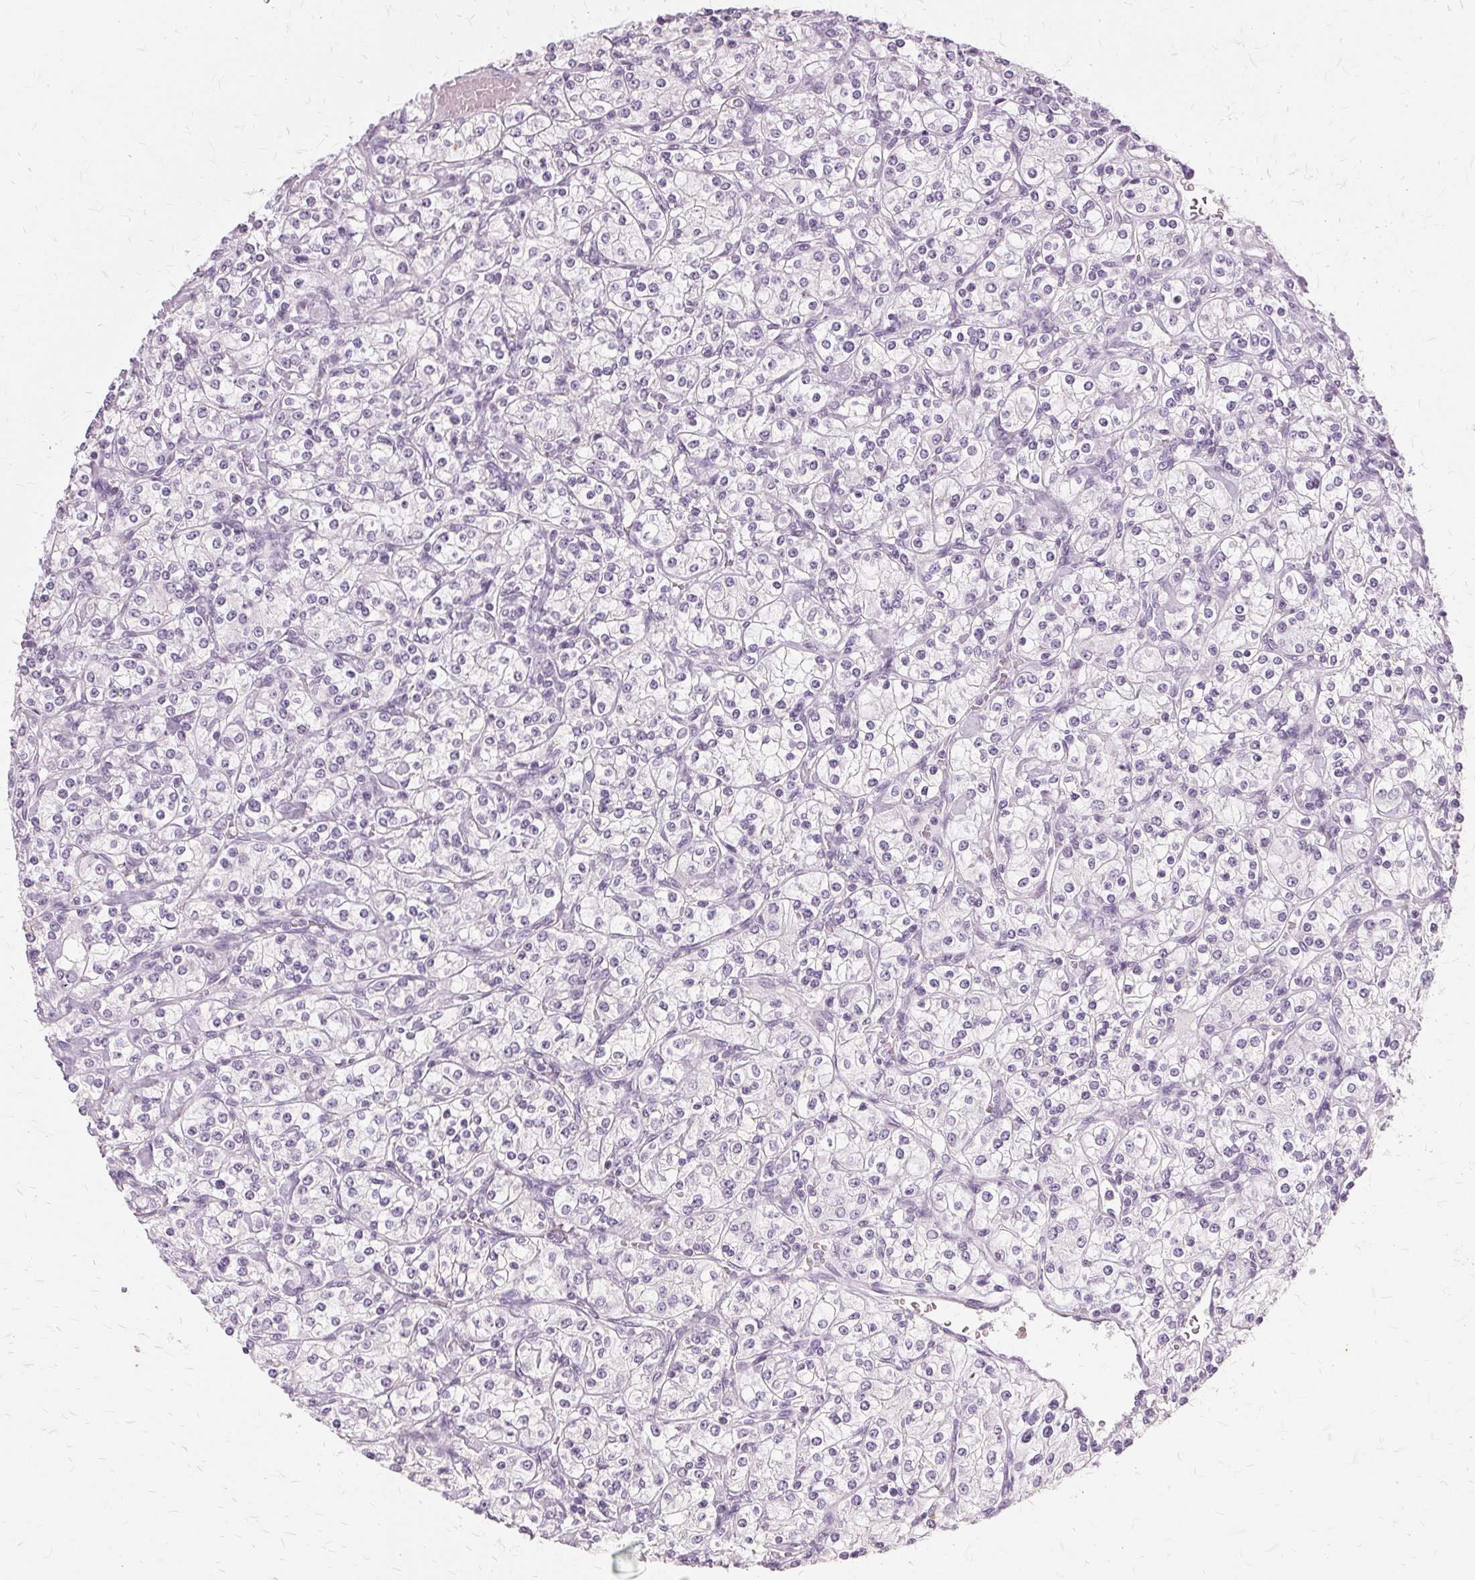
{"staining": {"intensity": "negative", "quantity": "none", "location": "none"}, "tissue": "renal cancer", "cell_type": "Tumor cells", "image_type": "cancer", "snomed": [{"axis": "morphology", "description": "Adenocarcinoma, NOS"}, {"axis": "topography", "description": "Kidney"}], "caption": "Tumor cells are negative for brown protein staining in adenocarcinoma (renal).", "gene": "SLC45A3", "patient": {"sex": "male", "age": 77}}